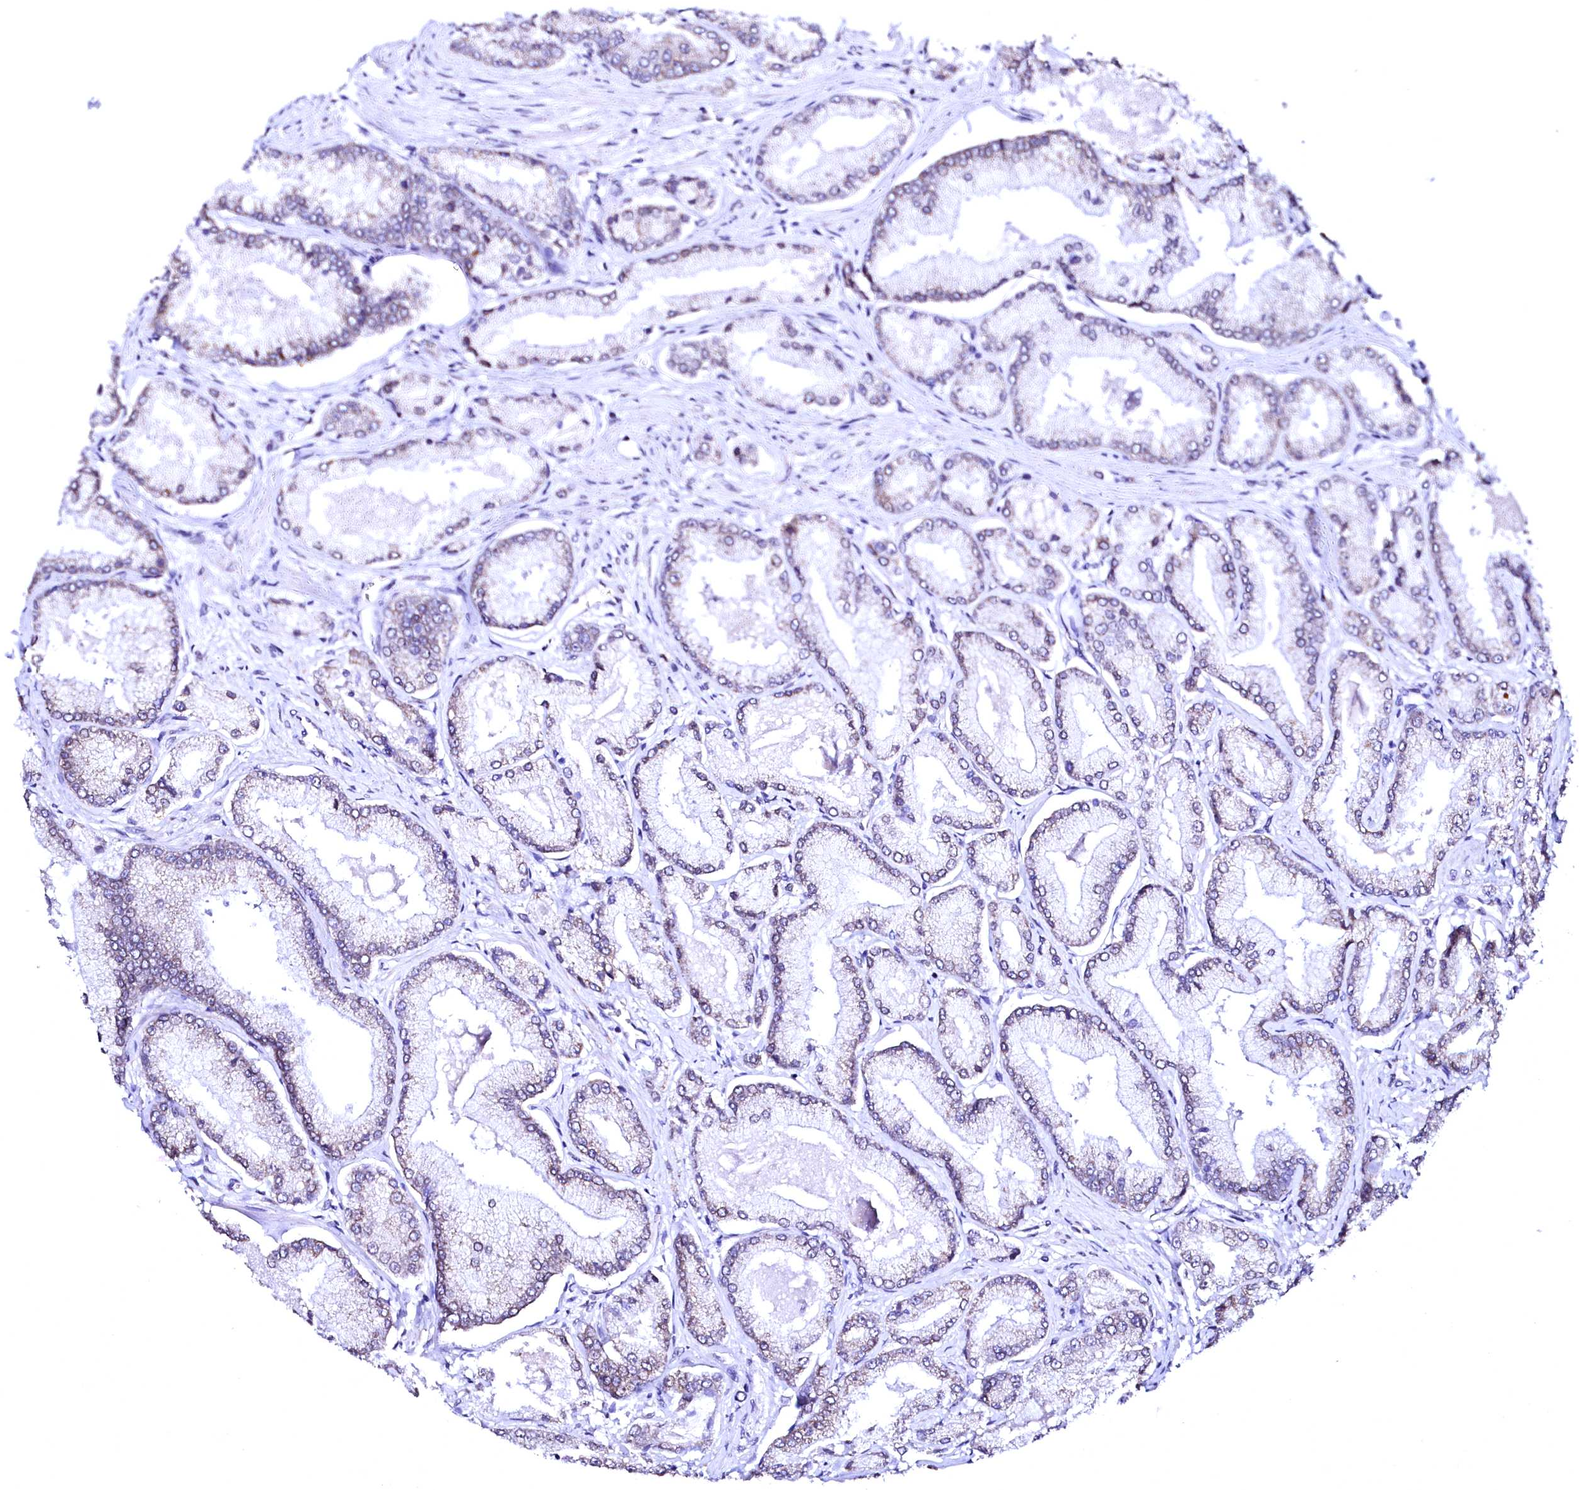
{"staining": {"intensity": "weak", "quantity": "<25%", "location": "cytoplasmic/membranous"}, "tissue": "prostate cancer", "cell_type": "Tumor cells", "image_type": "cancer", "snomed": [{"axis": "morphology", "description": "Adenocarcinoma, Low grade"}, {"axis": "topography", "description": "Prostate"}], "caption": "Immunohistochemistry micrograph of prostate cancer stained for a protein (brown), which reveals no expression in tumor cells.", "gene": "HAND1", "patient": {"sex": "male", "age": 74}}